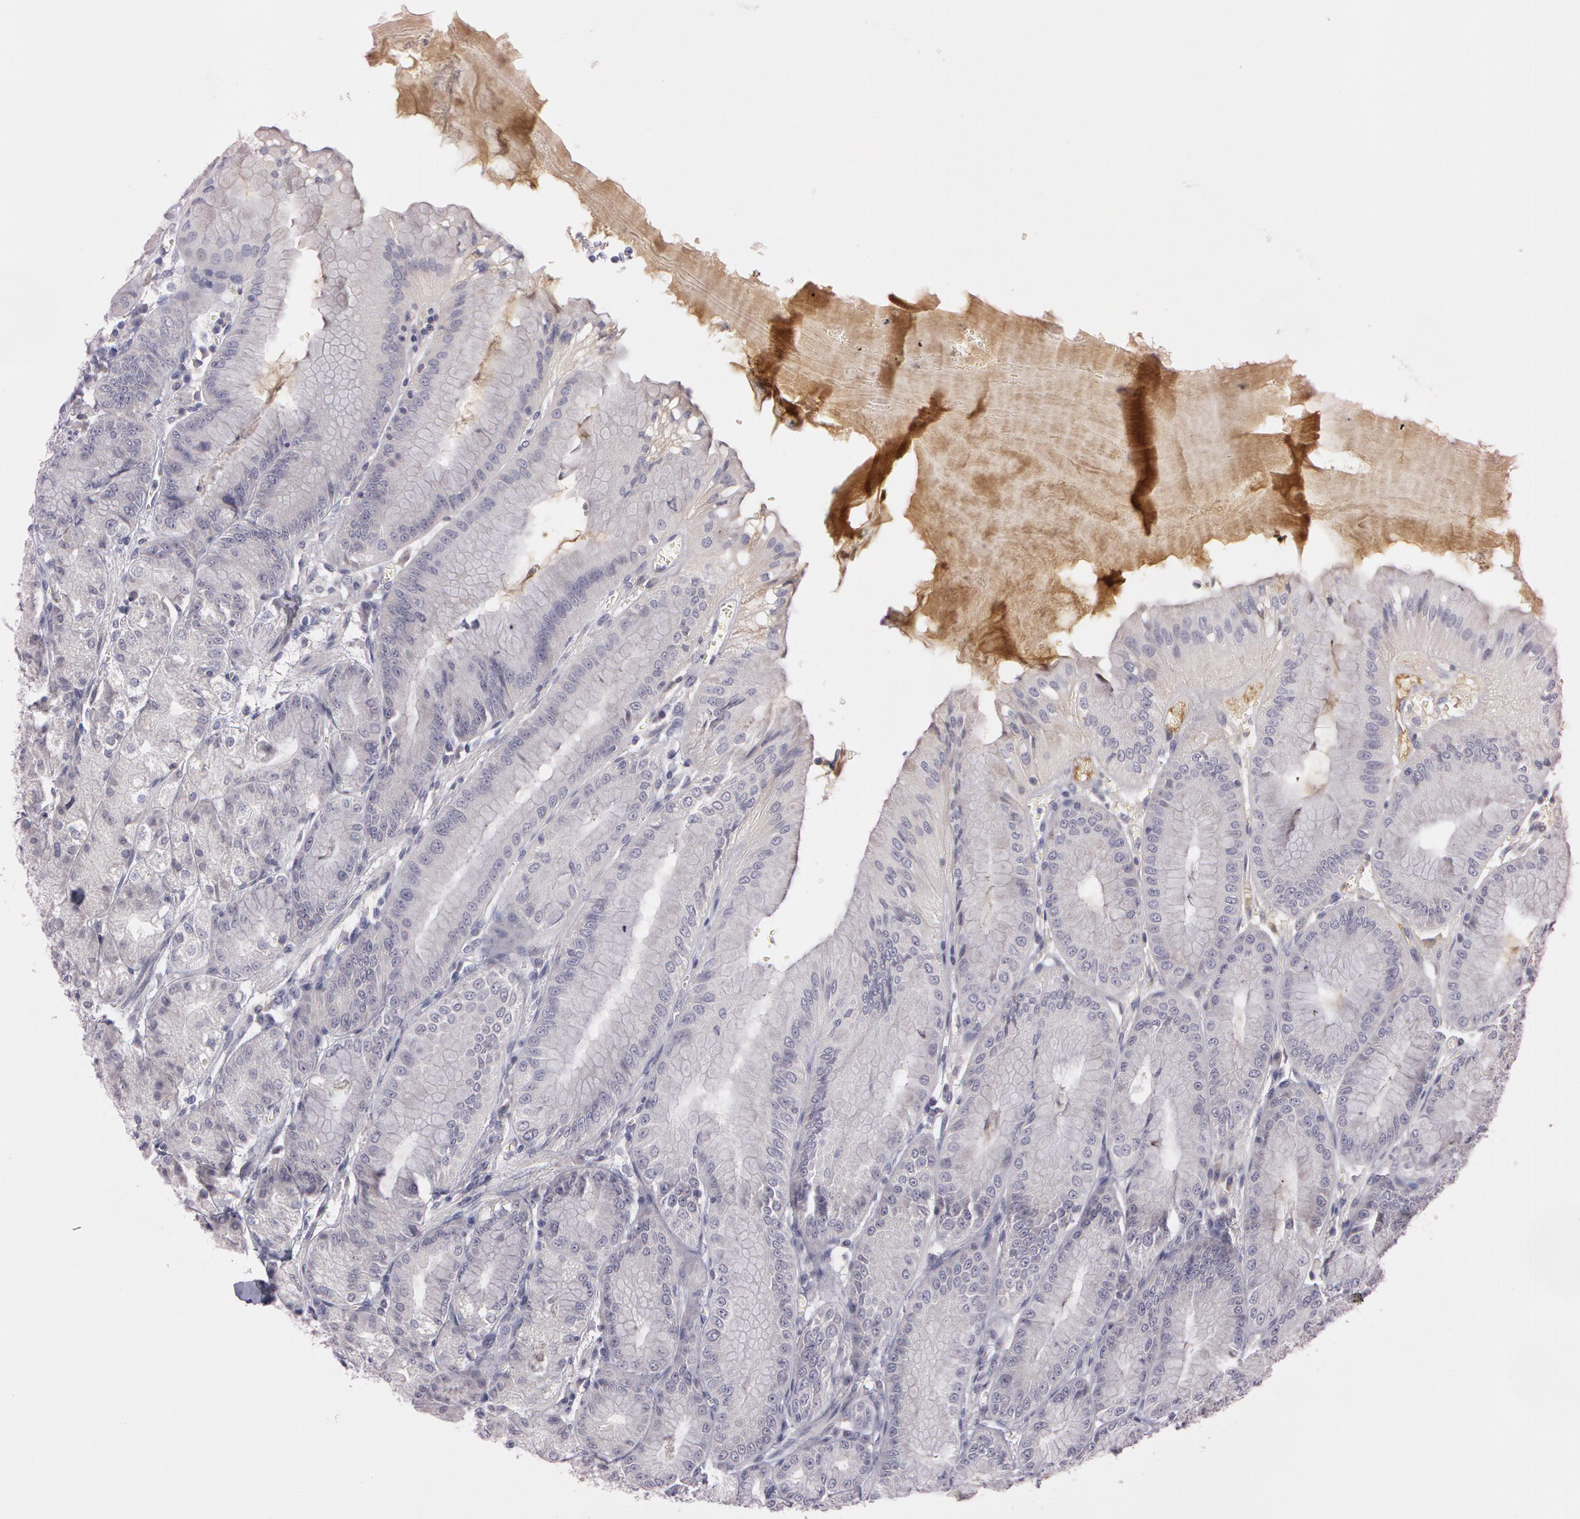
{"staining": {"intensity": "weak", "quantity": "<25%", "location": "cytoplasmic/membranous"}, "tissue": "stomach", "cell_type": "Glandular cells", "image_type": "normal", "snomed": [{"axis": "morphology", "description": "Normal tissue, NOS"}, {"axis": "topography", "description": "Stomach, lower"}], "caption": "A high-resolution photomicrograph shows immunohistochemistry (IHC) staining of unremarkable stomach, which exhibits no significant expression in glandular cells.", "gene": "MXRA5", "patient": {"sex": "male", "age": 71}}